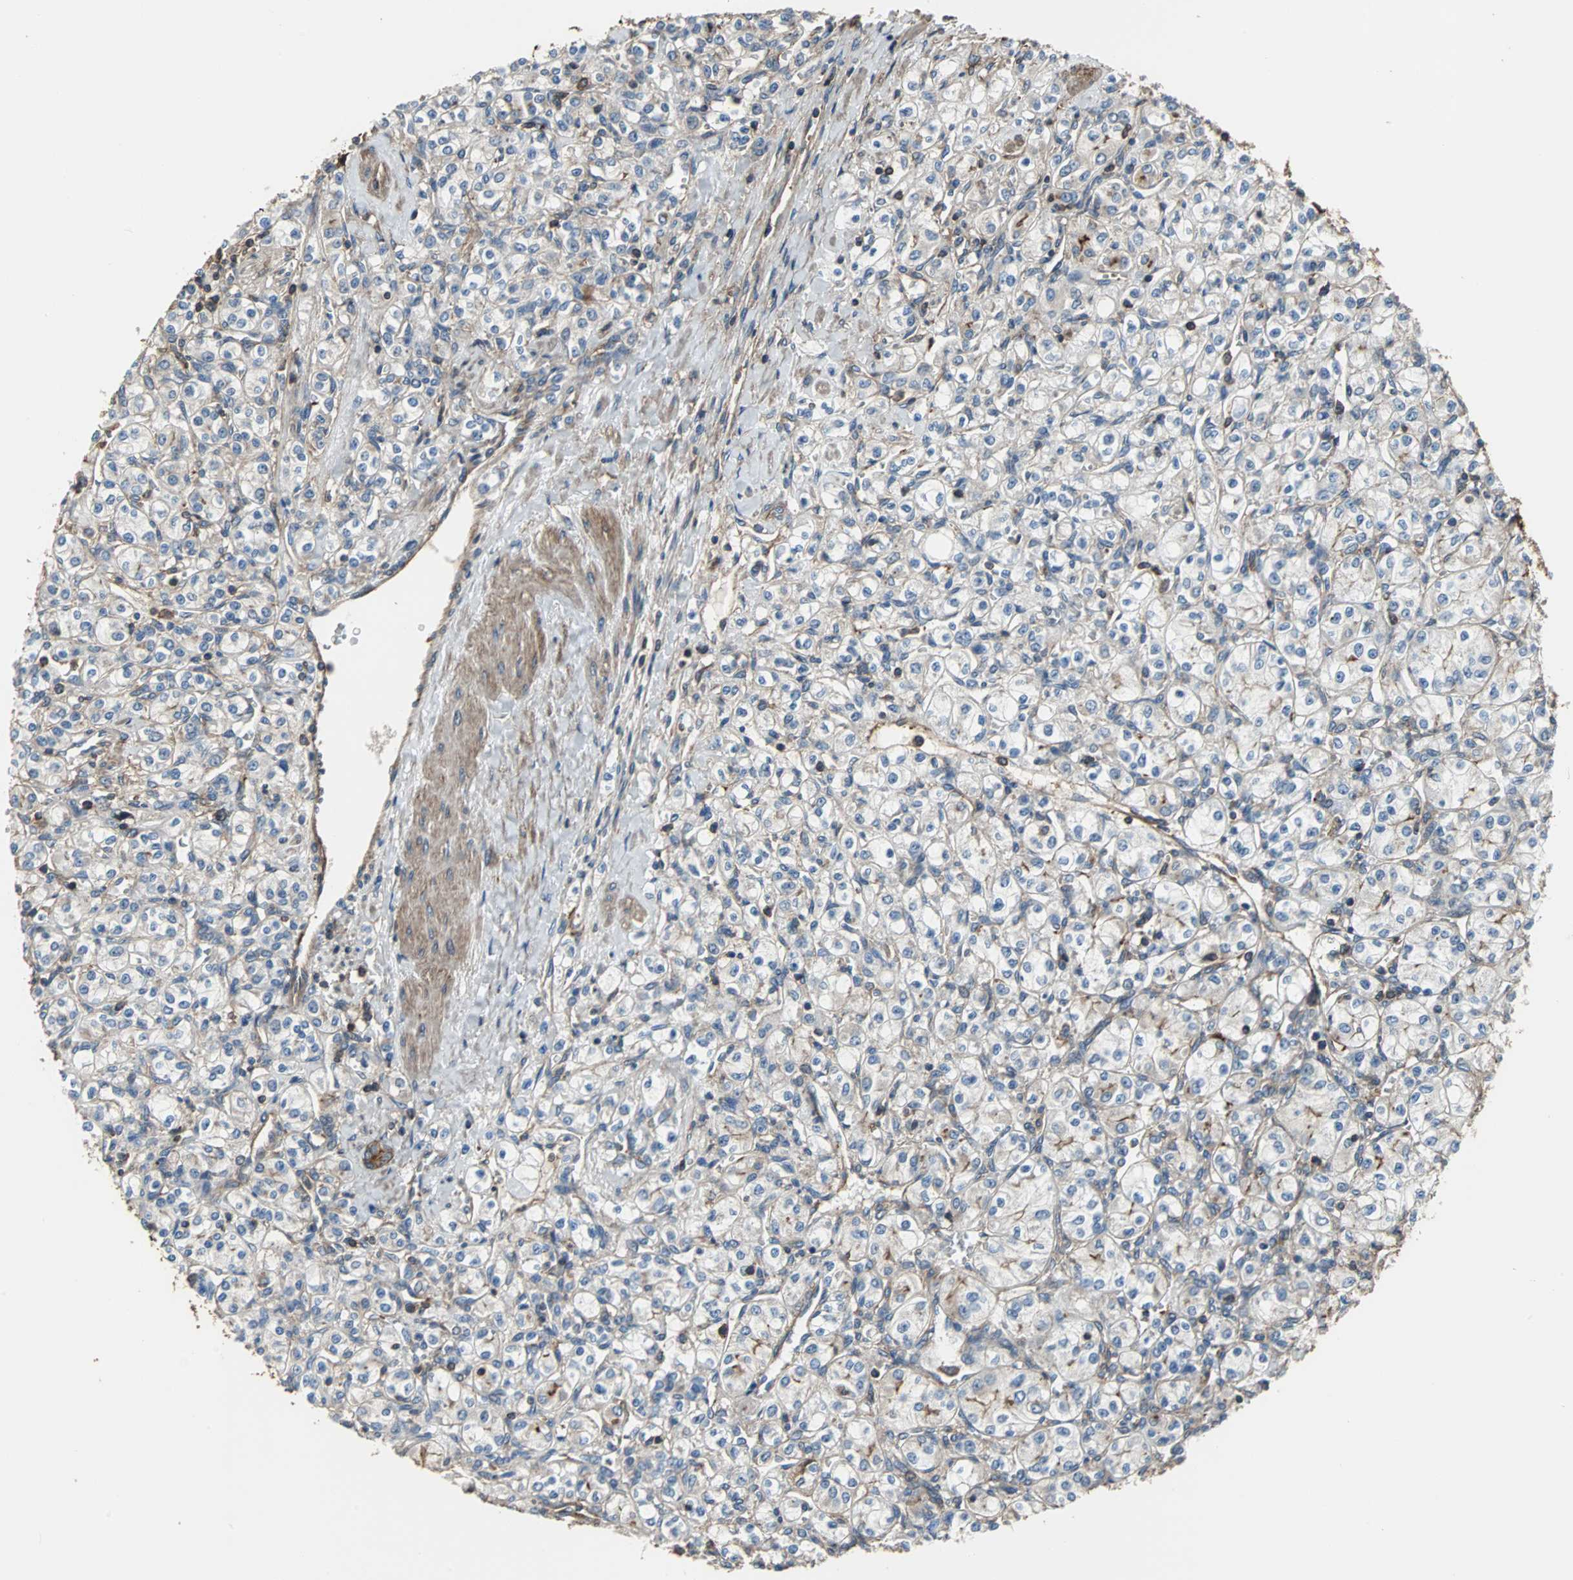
{"staining": {"intensity": "weak", "quantity": "25%-75%", "location": "cytoplasmic/membranous"}, "tissue": "renal cancer", "cell_type": "Tumor cells", "image_type": "cancer", "snomed": [{"axis": "morphology", "description": "Adenocarcinoma, NOS"}, {"axis": "topography", "description": "Kidney"}], "caption": "Renal adenocarcinoma was stained to show a protein in brown. There is low levels of weak cytoplasmic/membranous expression in approximately 25%-75% of tumor cells. (DAB = brown stain, brightfield microscopy at high magnification).", "gene": "ACTN1", "patient": {"sex": "male", "age": 77}}